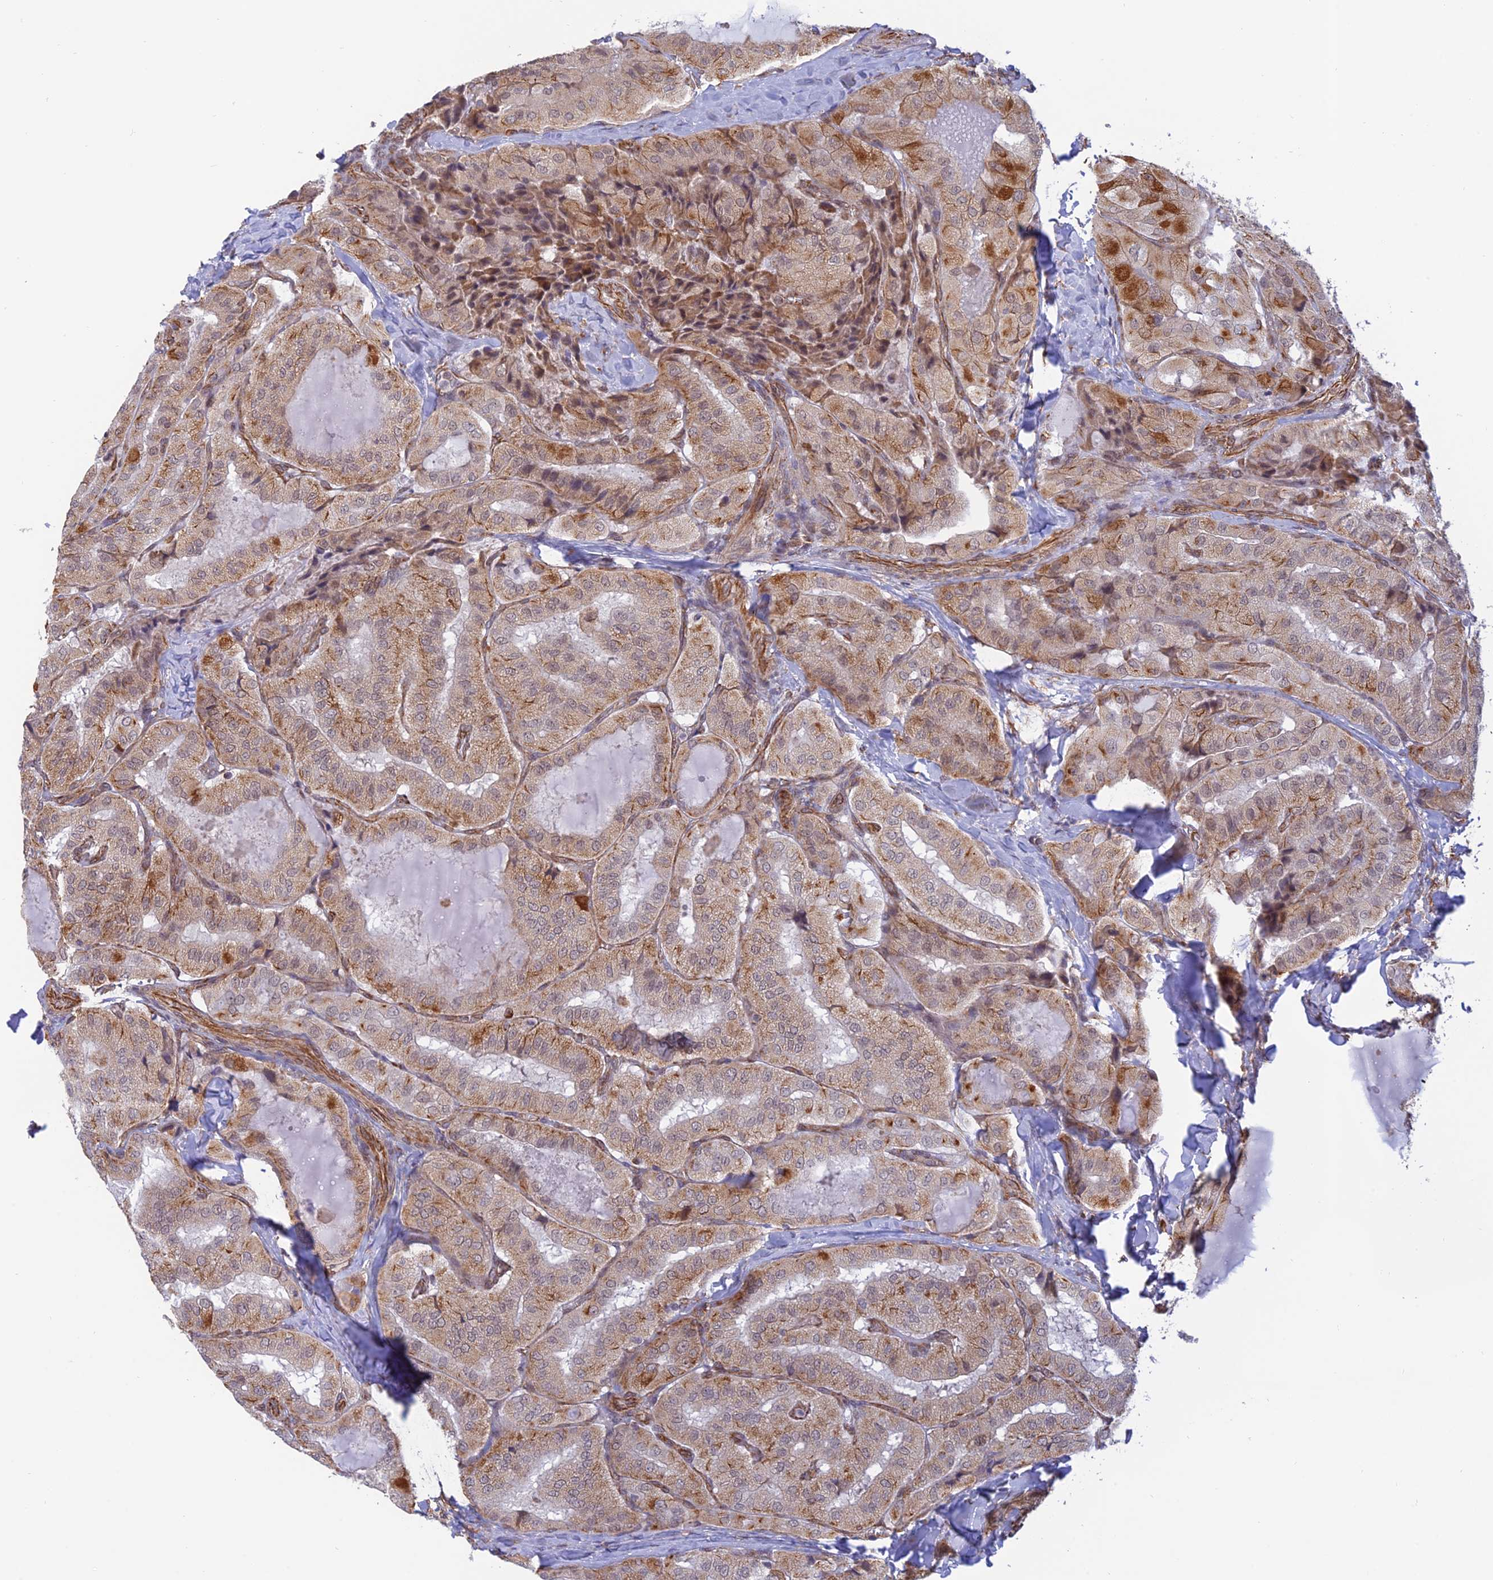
{"staining": {"intensity": "moderate", "quantity": "25%-75%", "location": "cytoplasmic/membranous"}, "tissue": "thyroid cancer", "cell_type": "Tumor cells", "image_type": "cancer", "snomed": [{"axis": "morphology", "description": "Normal tissue, NOS"}, {"axis": "morphology", "description": "Papillary adenocarcinoma, NOS"}, {"axis": "topography", "description": "Thyroid gland"}], "caption": "Thyroid cancer tissue reveals moderate cytoplasmic/membranous expression in approximately 25%-75% of tumor cells The staining was performed using DAB to visualize the protein expression in brown, while the nuclei were stained in blue with hematoxylin (Magnification: 20x).", "gene": "PAGR1", "patient": {"sex": "female", "age": 59}}